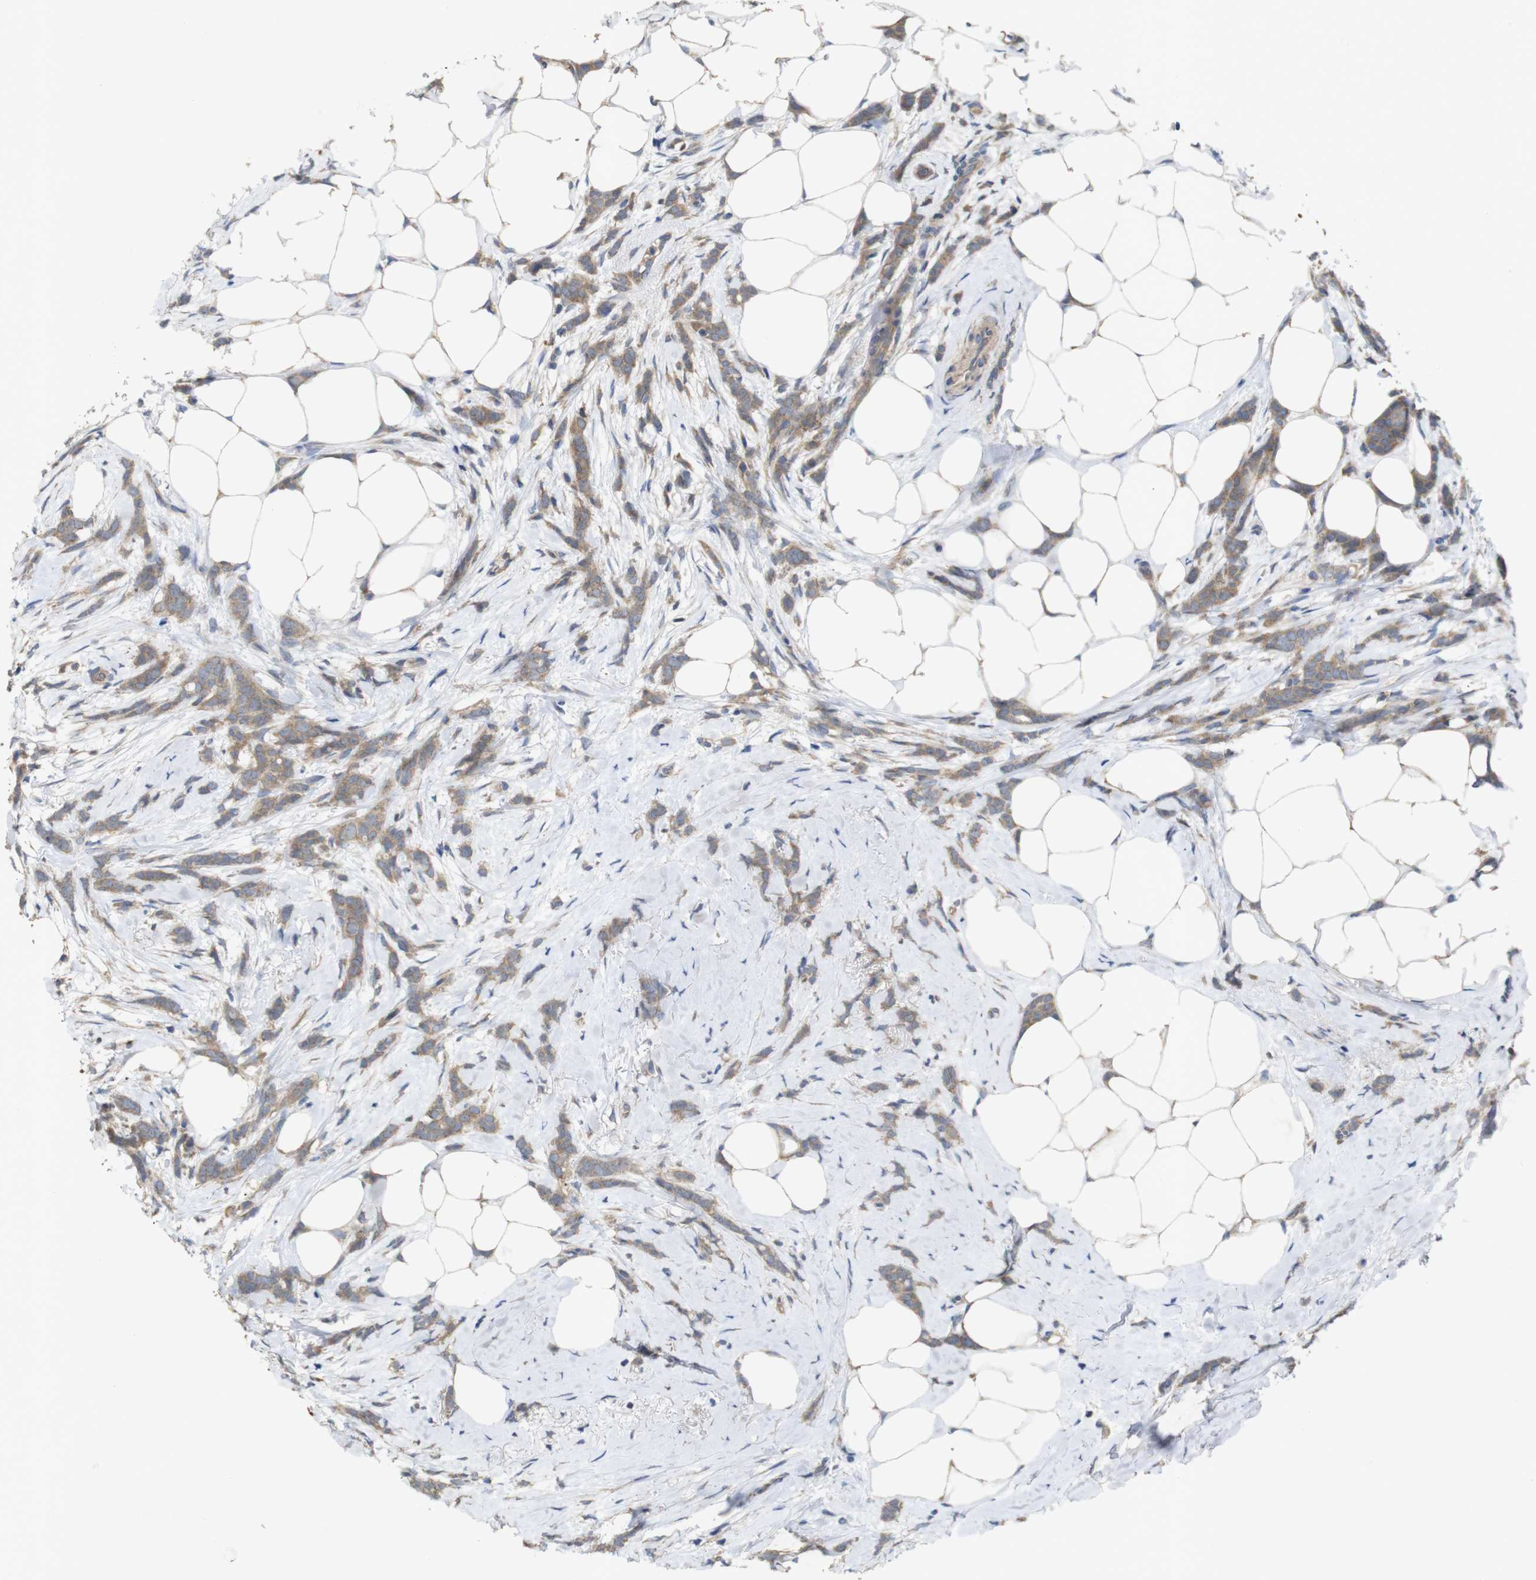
{"staining": {"intensity": "weak", "quantity": ">75%", "location": "cytoplasmic/membranous"}, "tissue": "breast cancer", "cell_type": "Tumor cells", "image_type": "cancer", "snomed": [{"axis": "morphology", "description": "Lobular carcinoma, in situ"}, {"axis": "morphology", "description": "Lobular carcinoma"}, {"axis": "topography", "description": "Breast"}], "caption": "Human lobular carcinoma in situ (breast) stained with a protein marker demonstrates weak staining in tumor cells.", "gene": "KCNS3", "patient": {"sex": "female", "age": 41}}